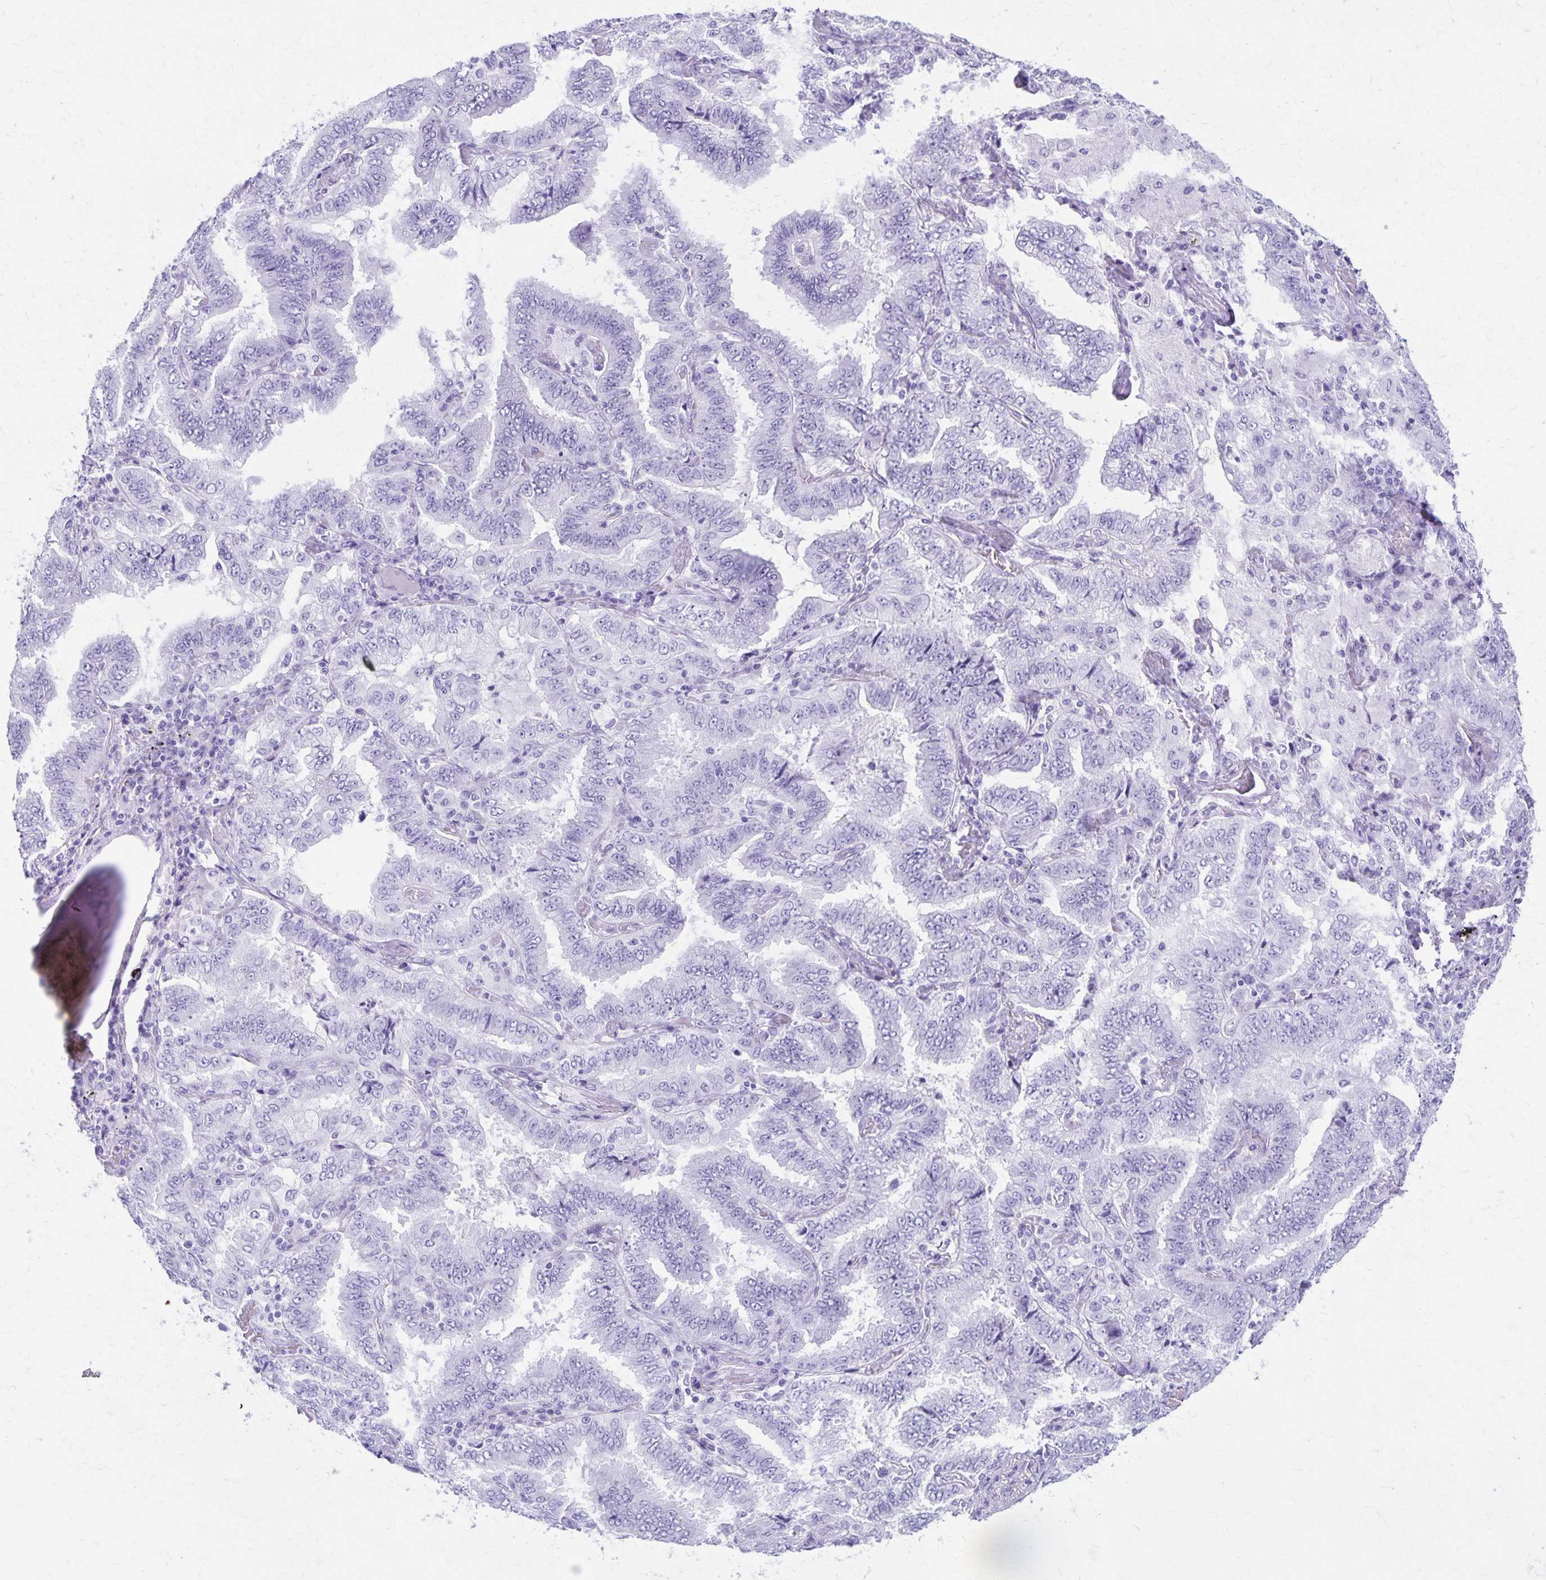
{"staining": {"intensity": "negative", "quantity": "none", "location": "none"}, "tissue": "lung cancer", "cell_type": "Tumor cells", "image_type": "cancer", "snomed": [{"axis": "morphology", "description": "Aneuploidy"}, {"axis": "morphology", "description": "Adenocarcinoma, NOS"}, {"axis": "morphology", "description": "Adenocarcinoma, metastatic, NOS"}, {"axis": "topography", "description": "Lymph node"}, {"axis": "topography", "description": "Lung"}], "caption": "Immunohistochemistry (IHC) micrograph of lung cancer stained for a protein (brown), which reveals no staining in tumor cells.", "gene": "DEFA5", "patient": {"sex": "female", "age": 48}}